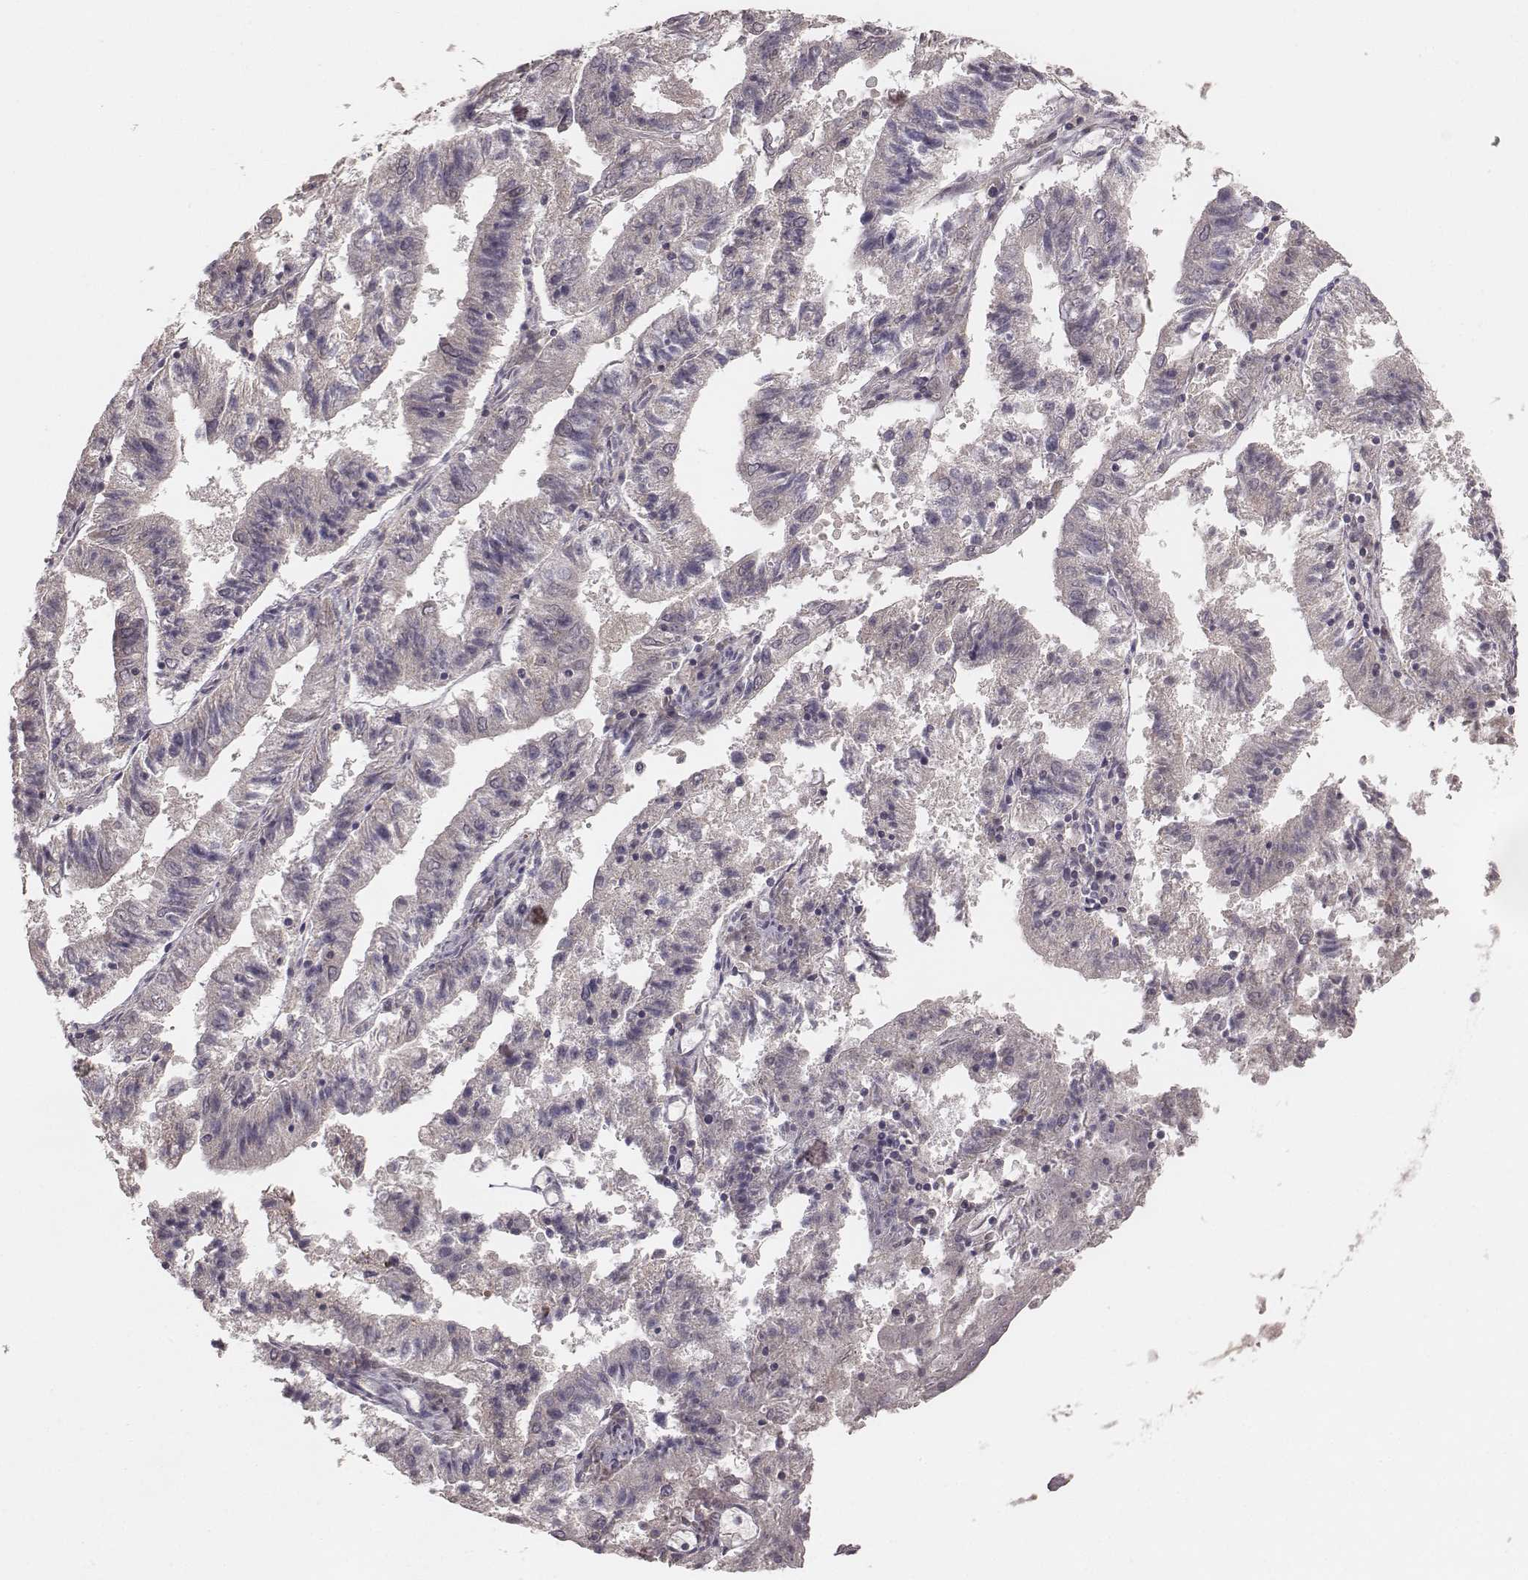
{"staining": {"intensity": "negative", "quantity": "none", "location": "none"}, "tissue": "endometrial cancer", "cell_type": "Tumor cells", "image_type": "cancer", "snomed": [{"axis": "morphology", "description": "Adenocarcinoma, NOS"}, {"axis": "topography", "description": "Endometrium"}], "caption": "Tumor cells are negative for protein expression in human adenocarcinoma (endometrial).", "gene": "LY6K", "patient": {"sex": "female", "age": 82}}